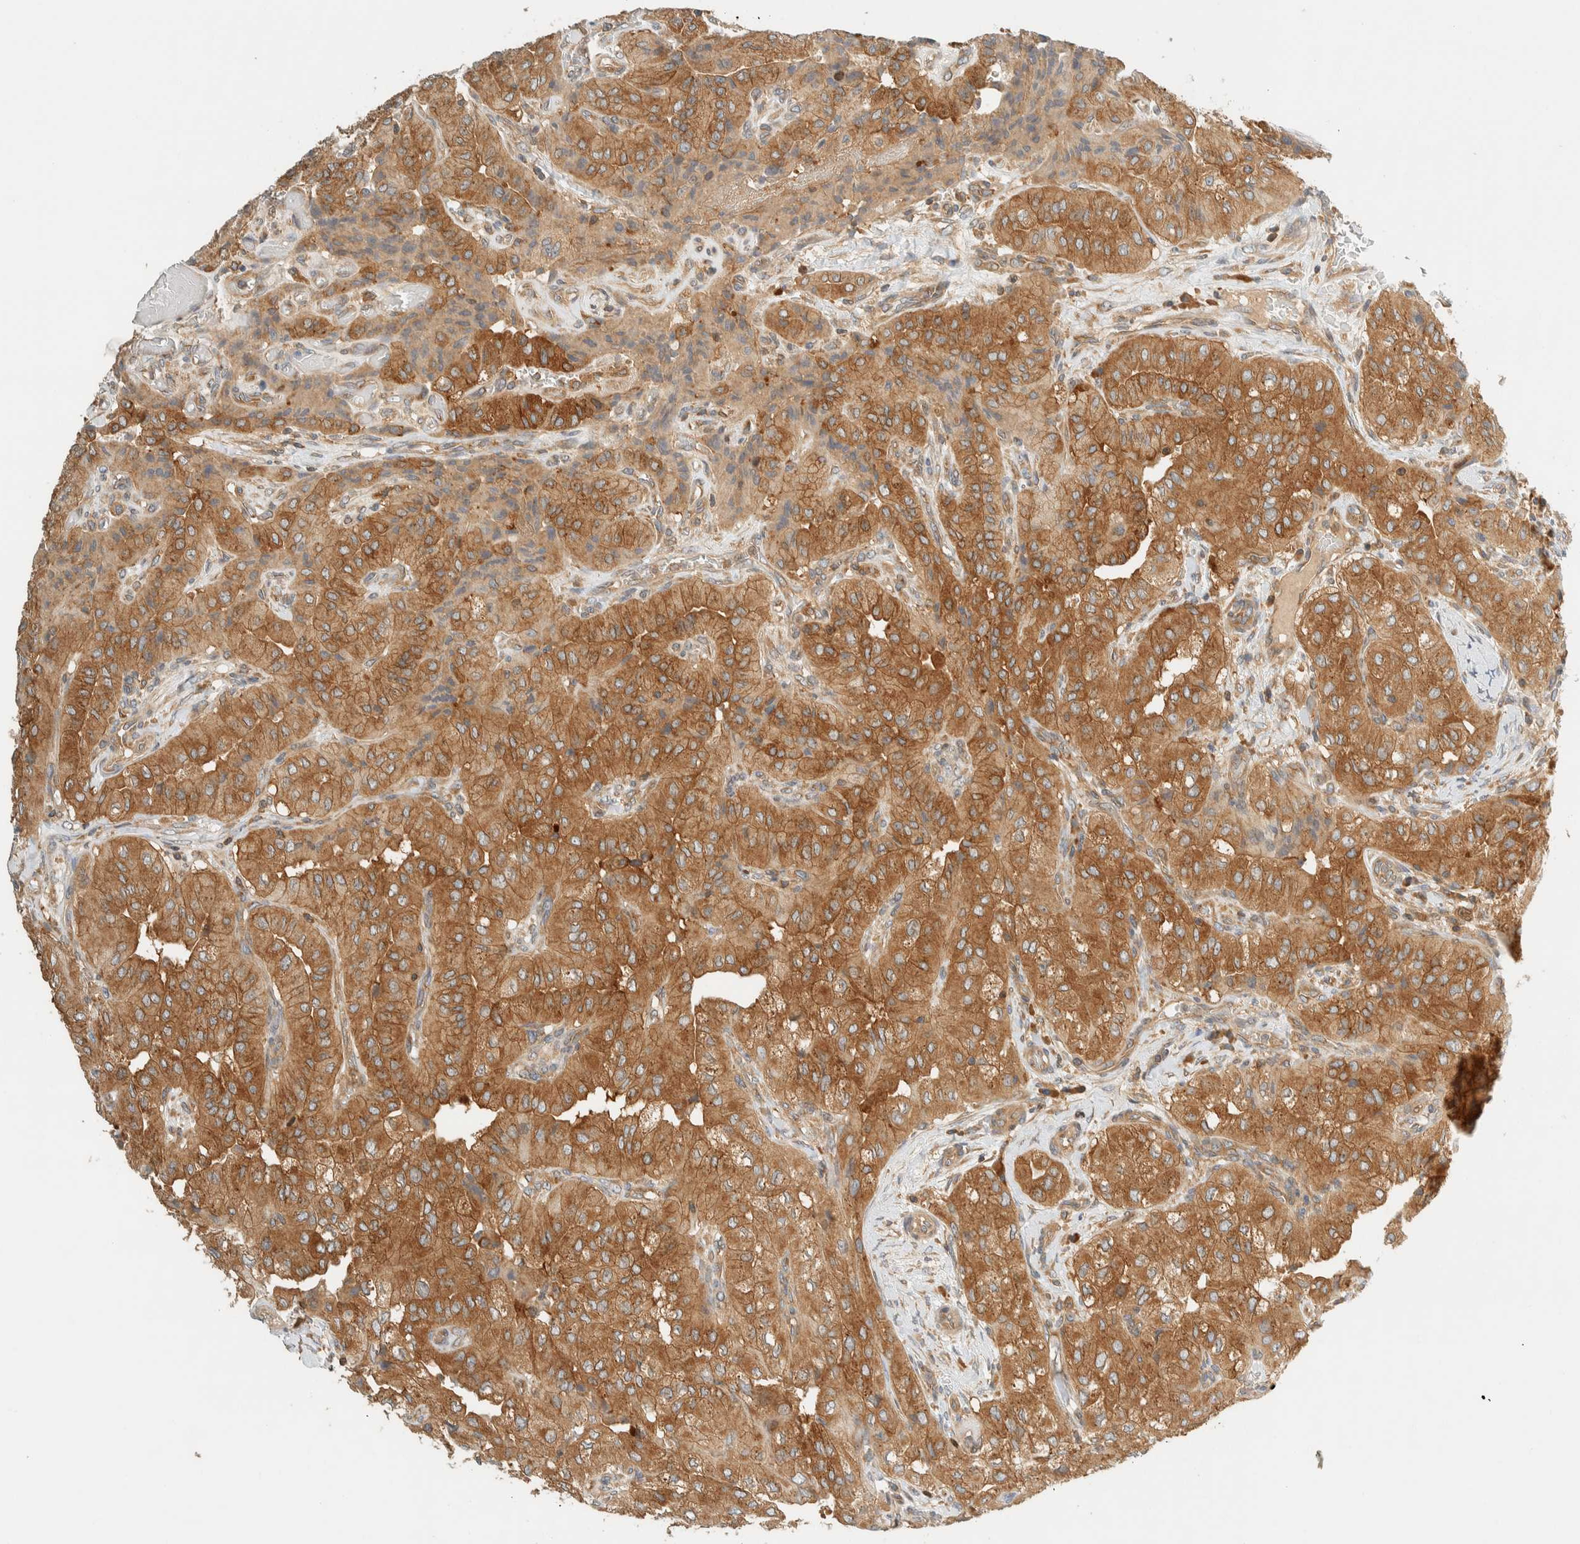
{"staining": {"intensity": "moderate", "quantity": ">75%", "location": "cytoplasmic/membranous"}, "tissue": "thyroid cancer", "cell_type": "Tumor cells", "image_type": "cancer", "snomed": [{"axis": "morphology", "description": "Papillary adenocarcinoma, NOS"}, {"axis": "topography", "description": "Thyroid gland"}], "caption": "Immunohistochemistry image of neoplastic tissue: thyroid cancer (papillary adenocarcinoma) stained using immunohistochemistry displays medium levels of moderate protein expression localized specifically in the cytoplasmic/membranous of tumor cells, appearing as a cytoplasmic/membranous brown color.", "gene": "ARFGEF1", "patient": {"sex": "female", "age": 59}}